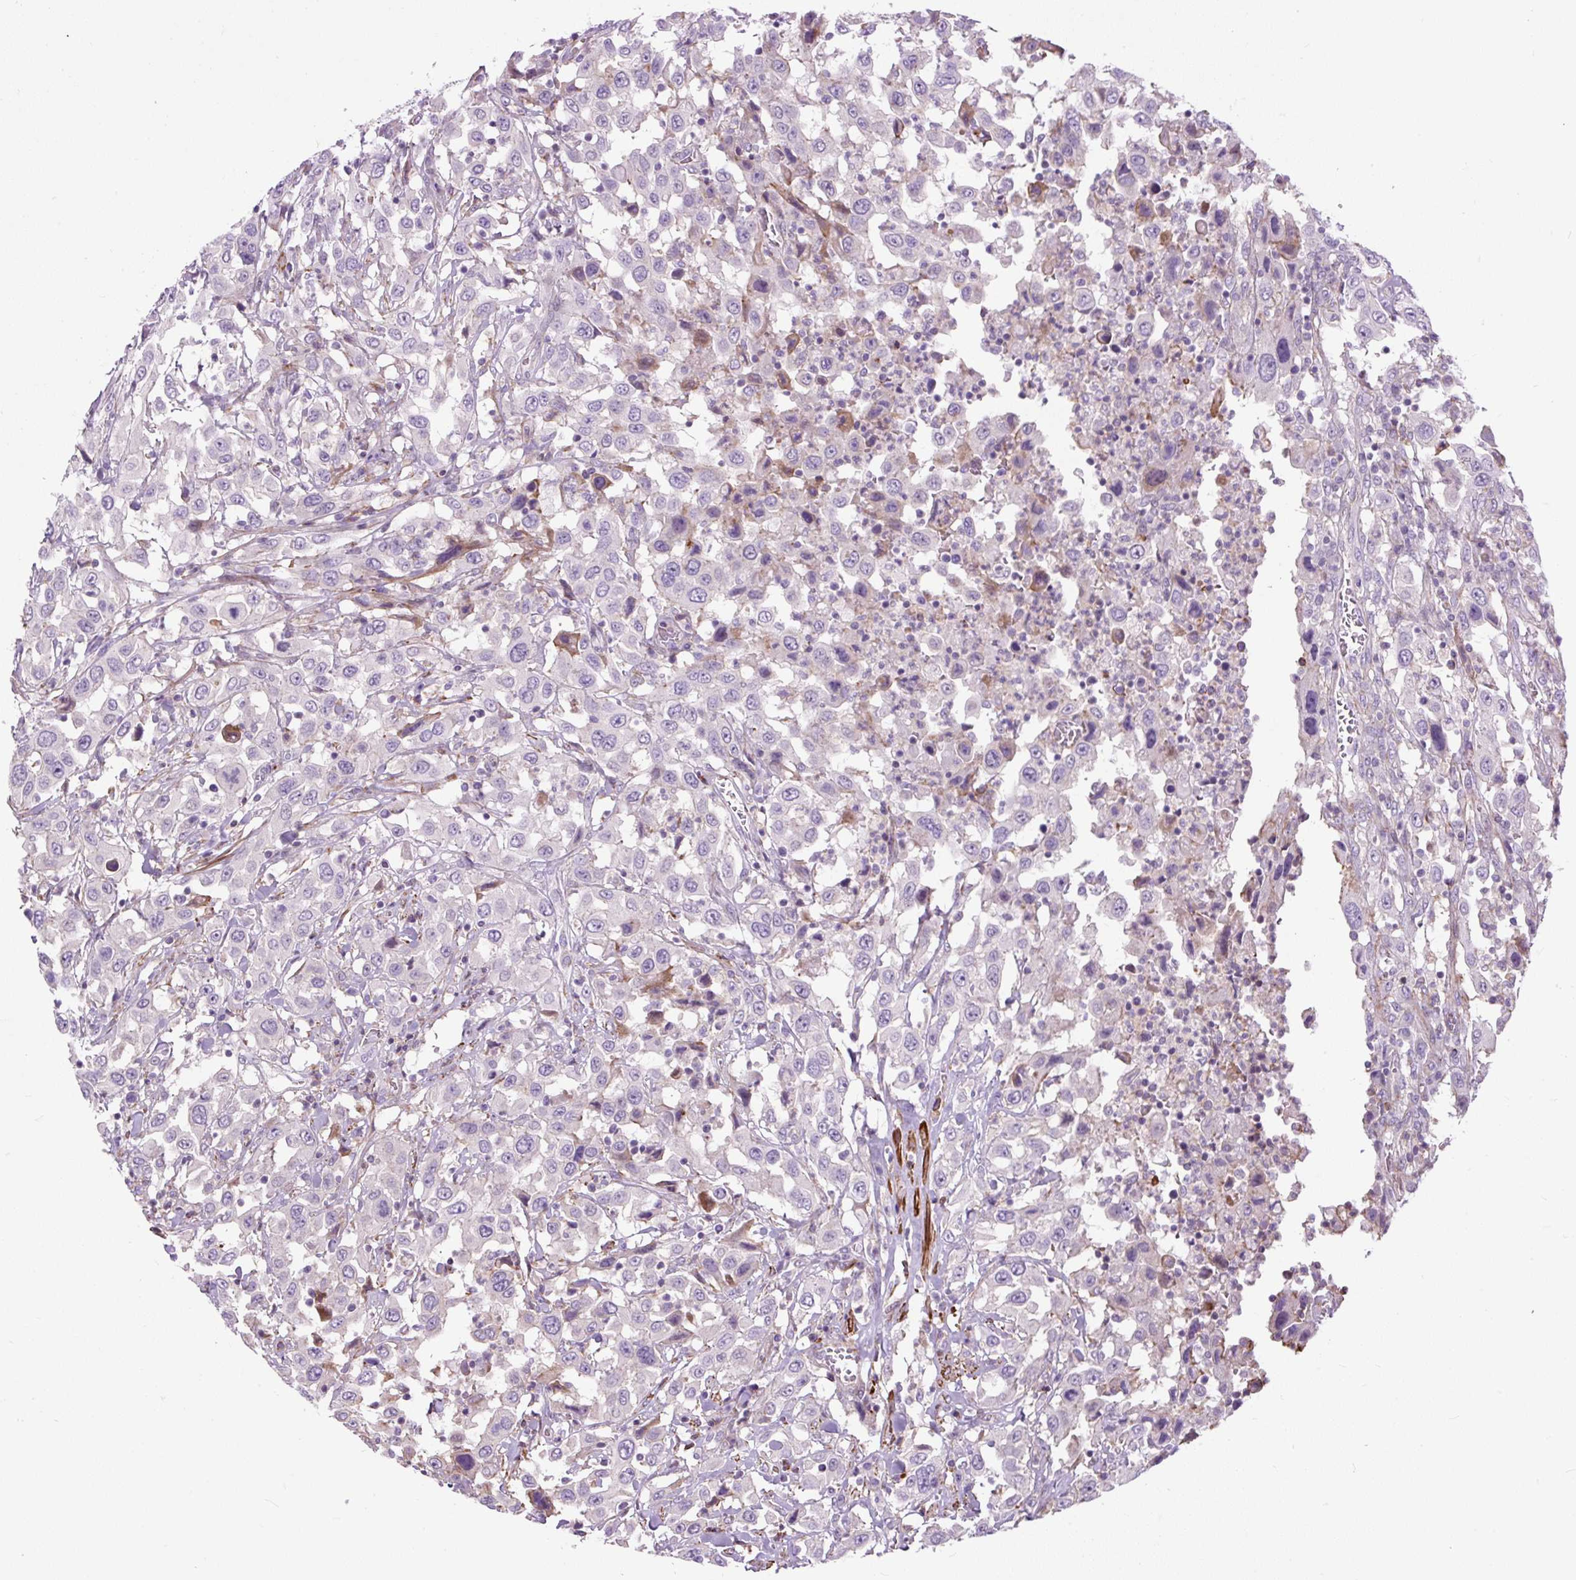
{"staining": {"intensity": "negative", "quantity": "none", "location": "none"}, "tissue": "urothelial cancer", "cell_type": "Tumor cells", "image_type": "cancer", "snomed": [{"axis": "morphology", "description": "Urothelial carcinoma, High grade"}, {"axis": "topography", "description": "Urinary bladder"}], "caption": "Human high-grade urothelial carcinoma stained for a protein using IHC shows no positivity in tumor cells.", "gene": "ZNF197", "patient": {"sex": "male", "age": 61}}